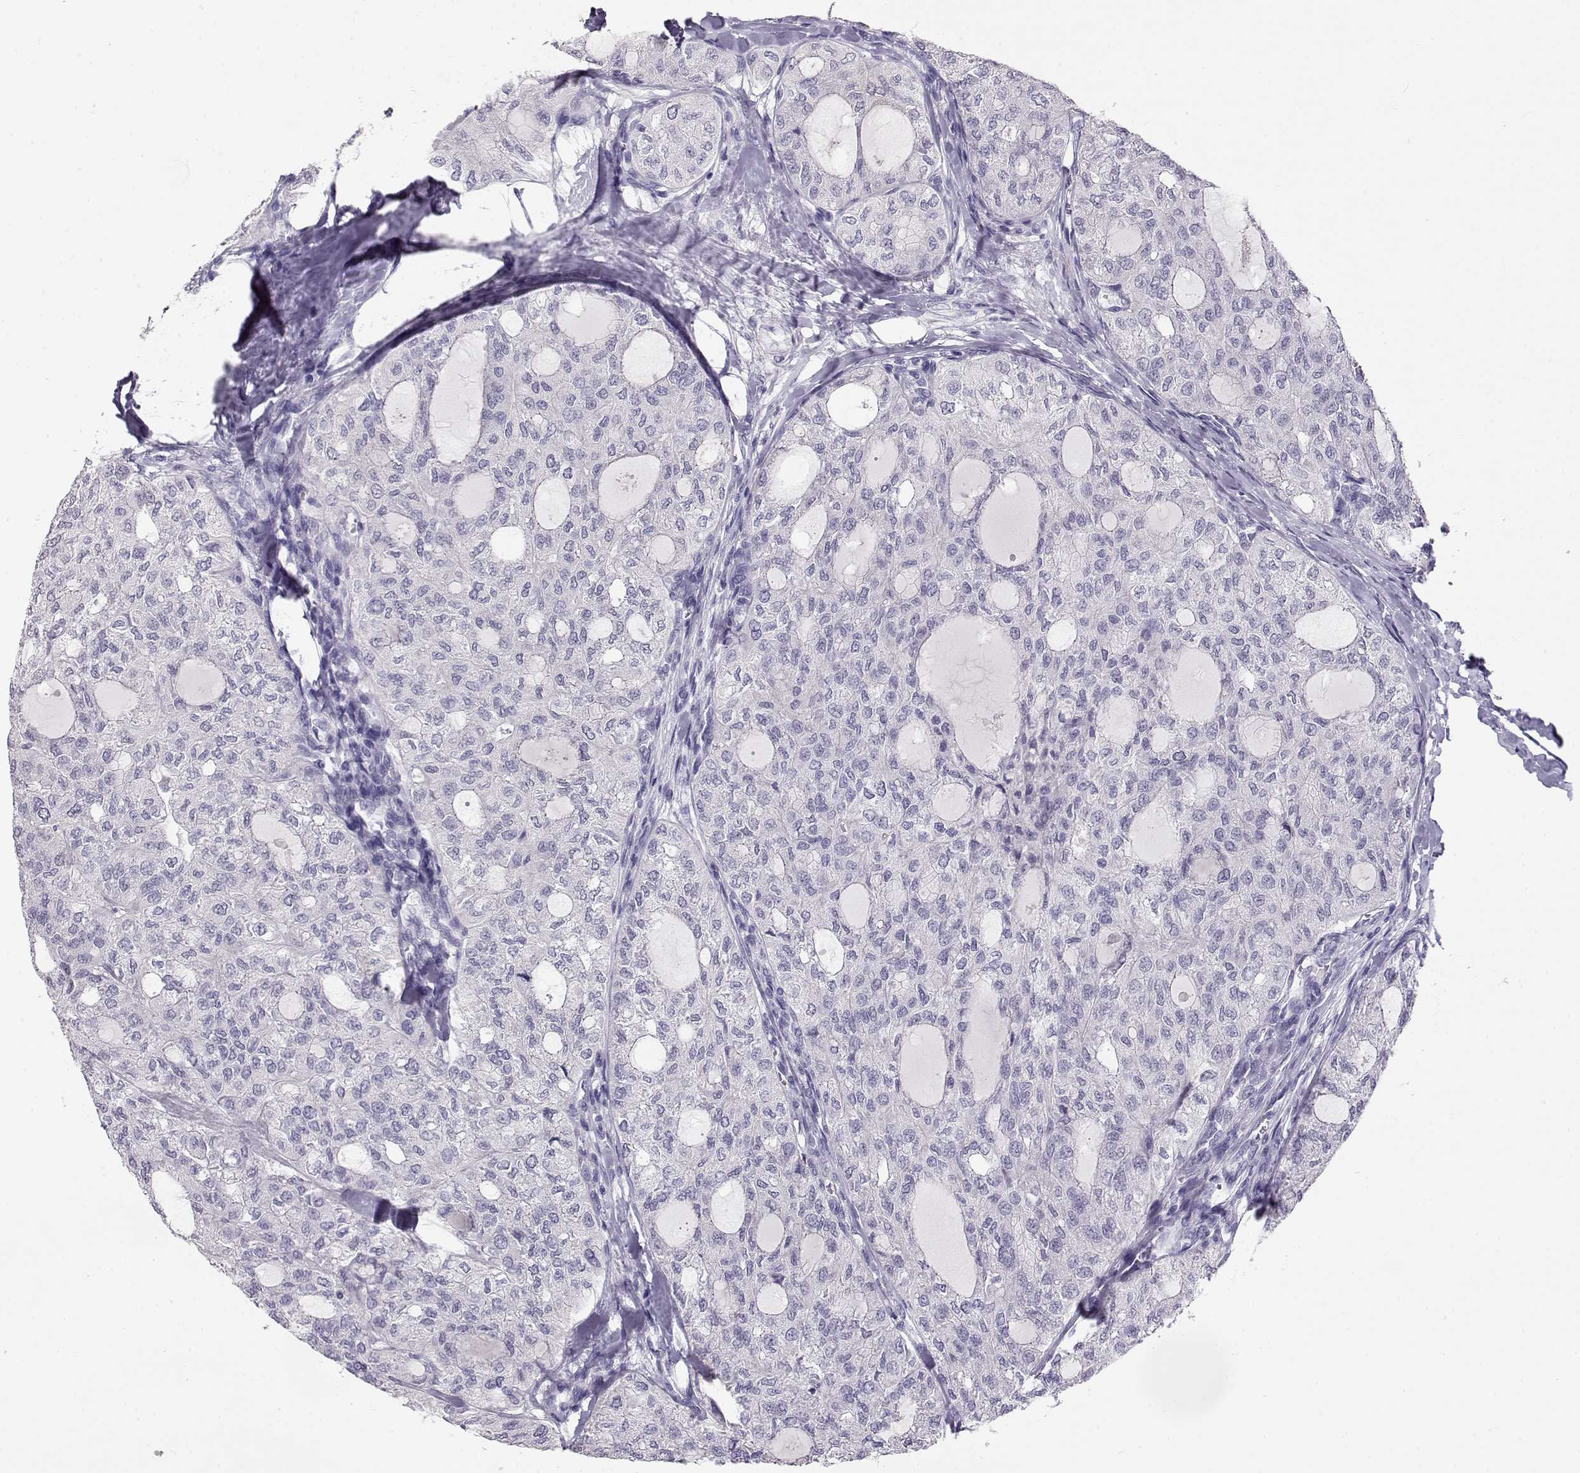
{"staining": {"intensity": "negative", "quantity": "none", "location": "none"}, "tissue": "thyroid cancer", "cell_type": "Tumor cells", "image_type": "cancer", "snomed": [{"axis": "morphology", "description": "Follicular adenoma carcinoma, NOS"}, {"axis": "topography", "description": "Thyroid gland"}], "caption": "DAB (3,3'-diaminobenzidine) immunohistochemical staining of thyroid cancer (follicular adenoma carcinoma) reveals no significant staining in tumor cells.", "gene": "NUTM1", "patient": {"sex": "male", "age": 75}}